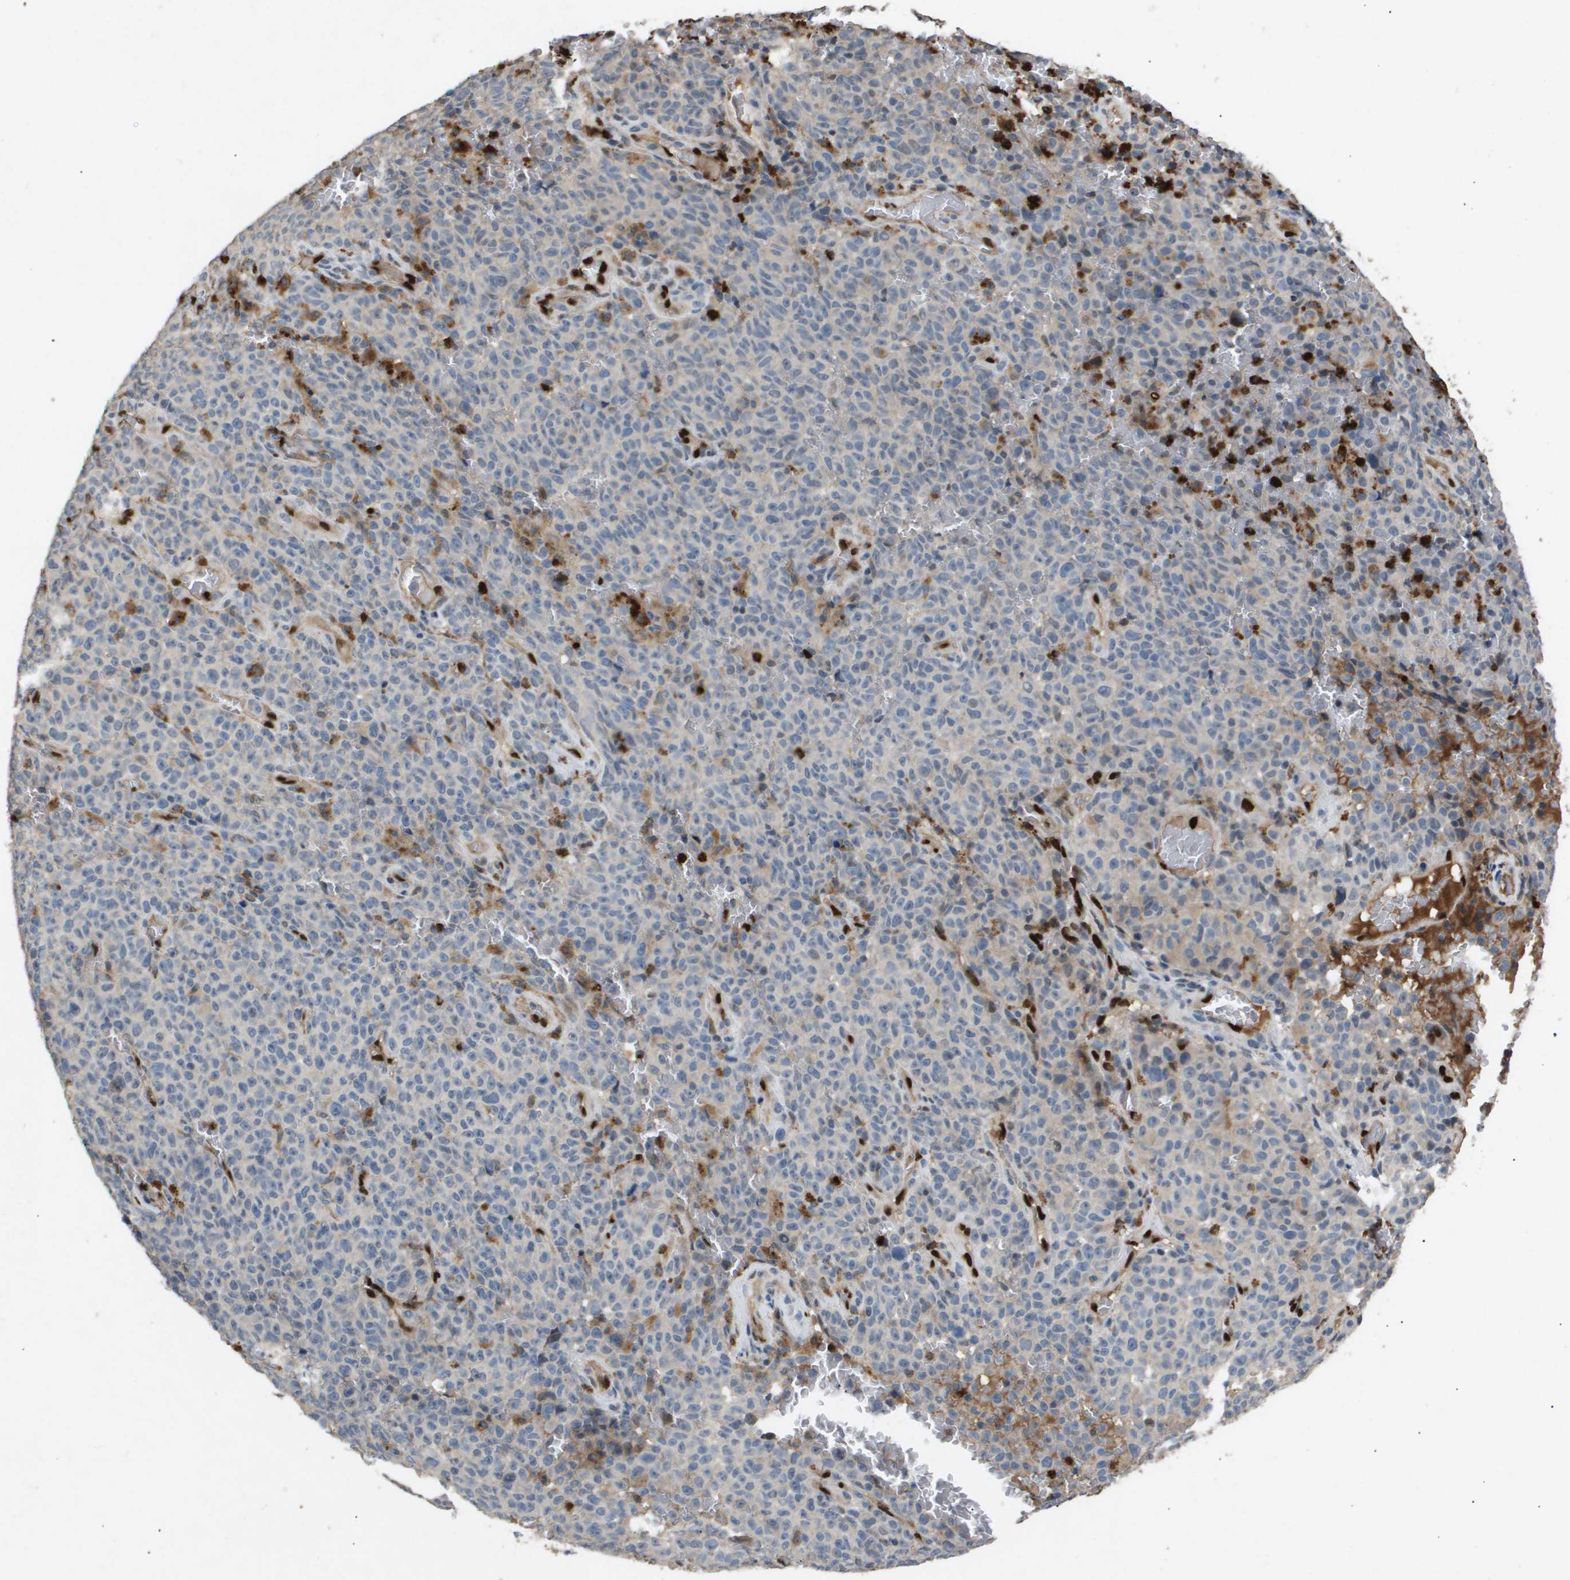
{"staining": {"intensity": "weak", "quantity": "<25%", "location": "cytoplasmic/membranous"}, "tissue": "melanoma", "cell_type": "Tumor cells", "image_type": "cancer", "snomed": [{"axis": "morphology", "description": "Malignant melanoma, NOS"}, {"axis": "topography", "description": "Skin"}], "caption": "An immunohistochemistry image of melanoma is shown. There is no staining in tumor cells of melanoma.", "gene": "ERG", "patient": {"sex": "female", "age": 82}}